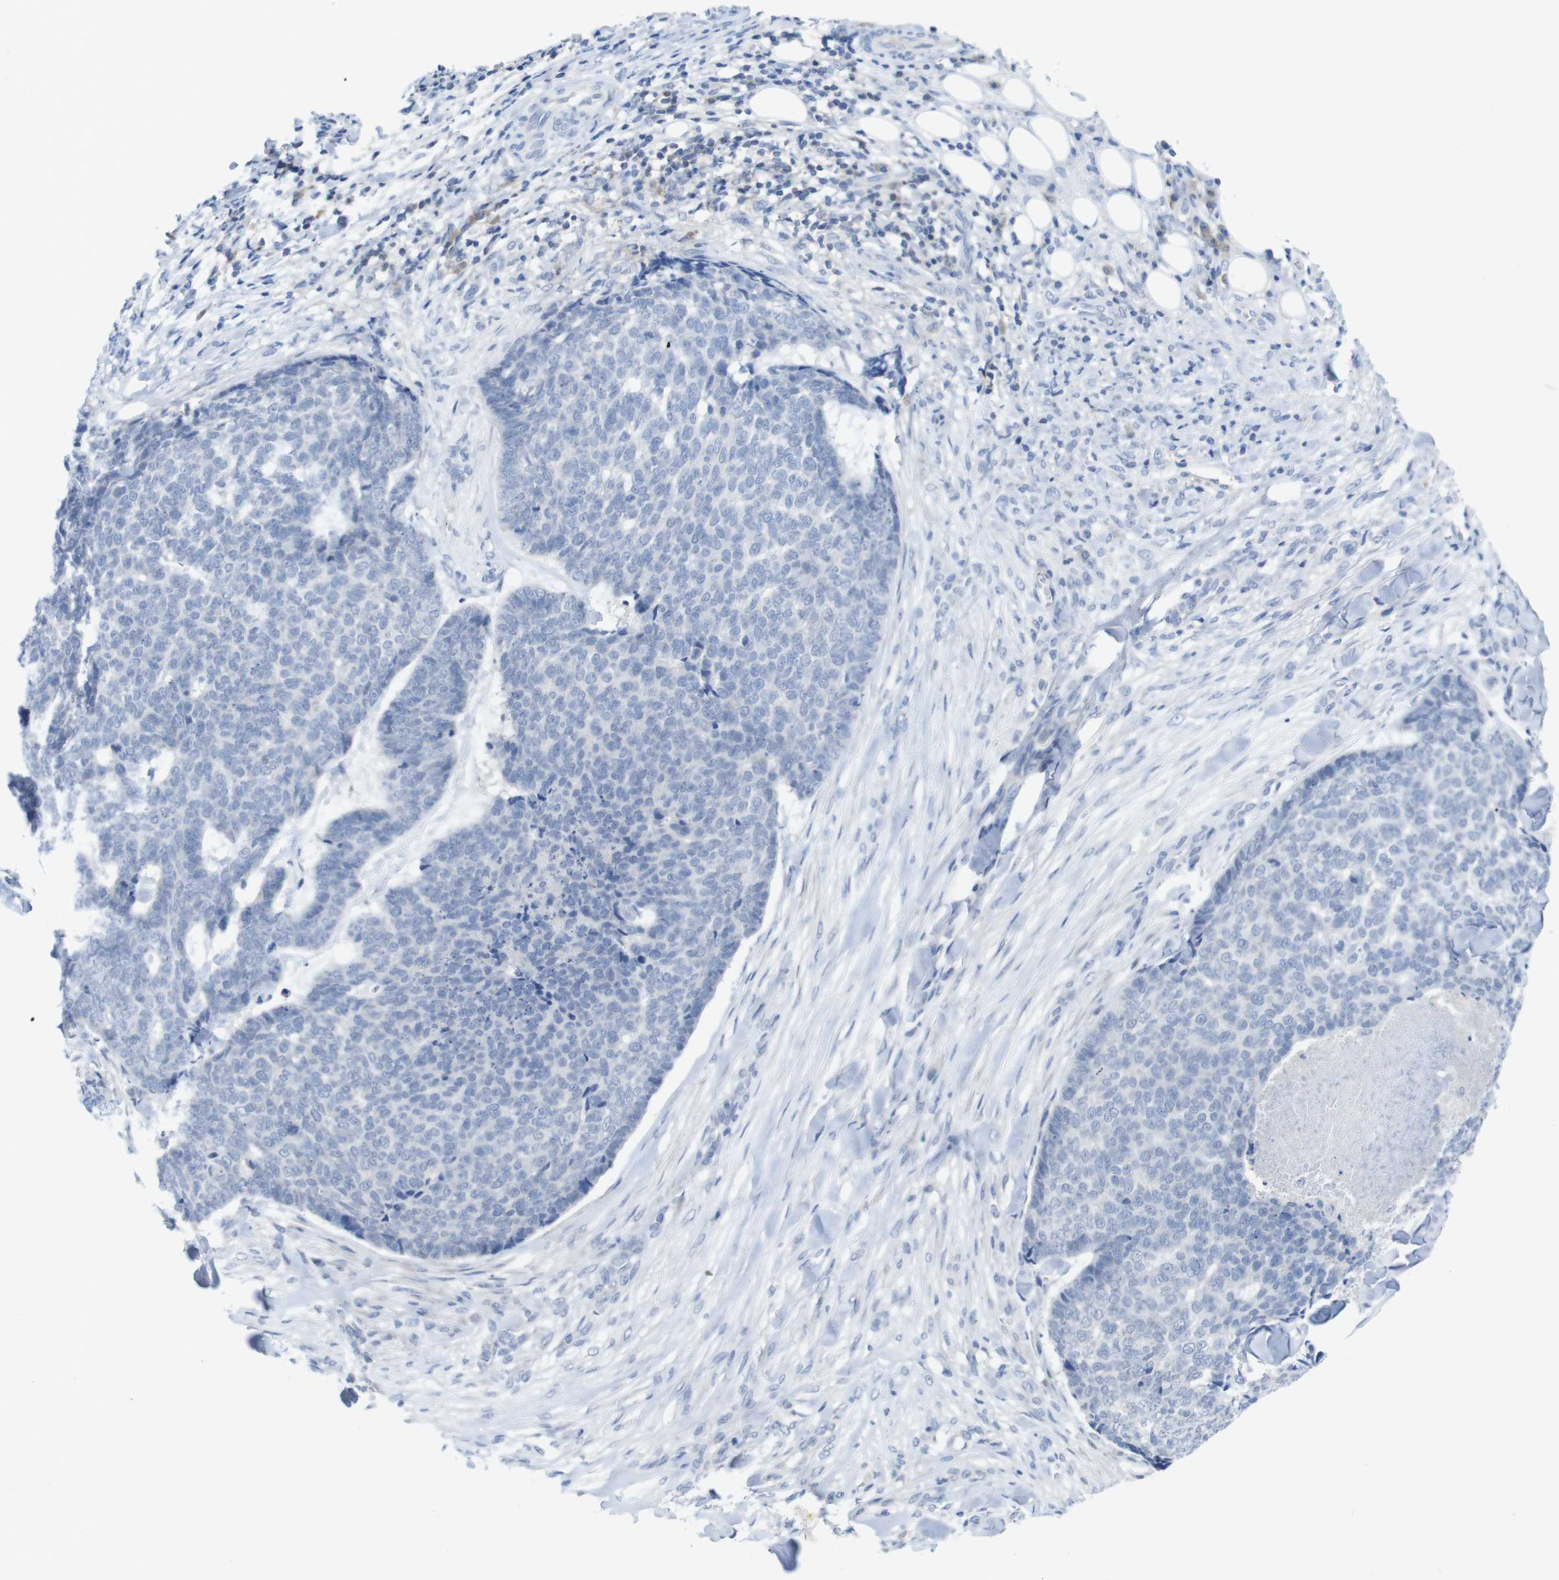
{"staining": {"intensity": "negative", "quantity": "none", "location": "none"}, "tissue": "skin cancer", "cell_type": "Tumor cells", "image_type": "cancer", "snomed": [{"axis": "morphology", "description": "Basal cell carcinoma"}, {"axis": "topography", "description": "Skin"}], "caption": "The image shows no significant staining in tumor cells of skin cancer (basal cell carcinoma).", "gene": "SLAMF7", "patient": {"sex": "male", "age": 84}}